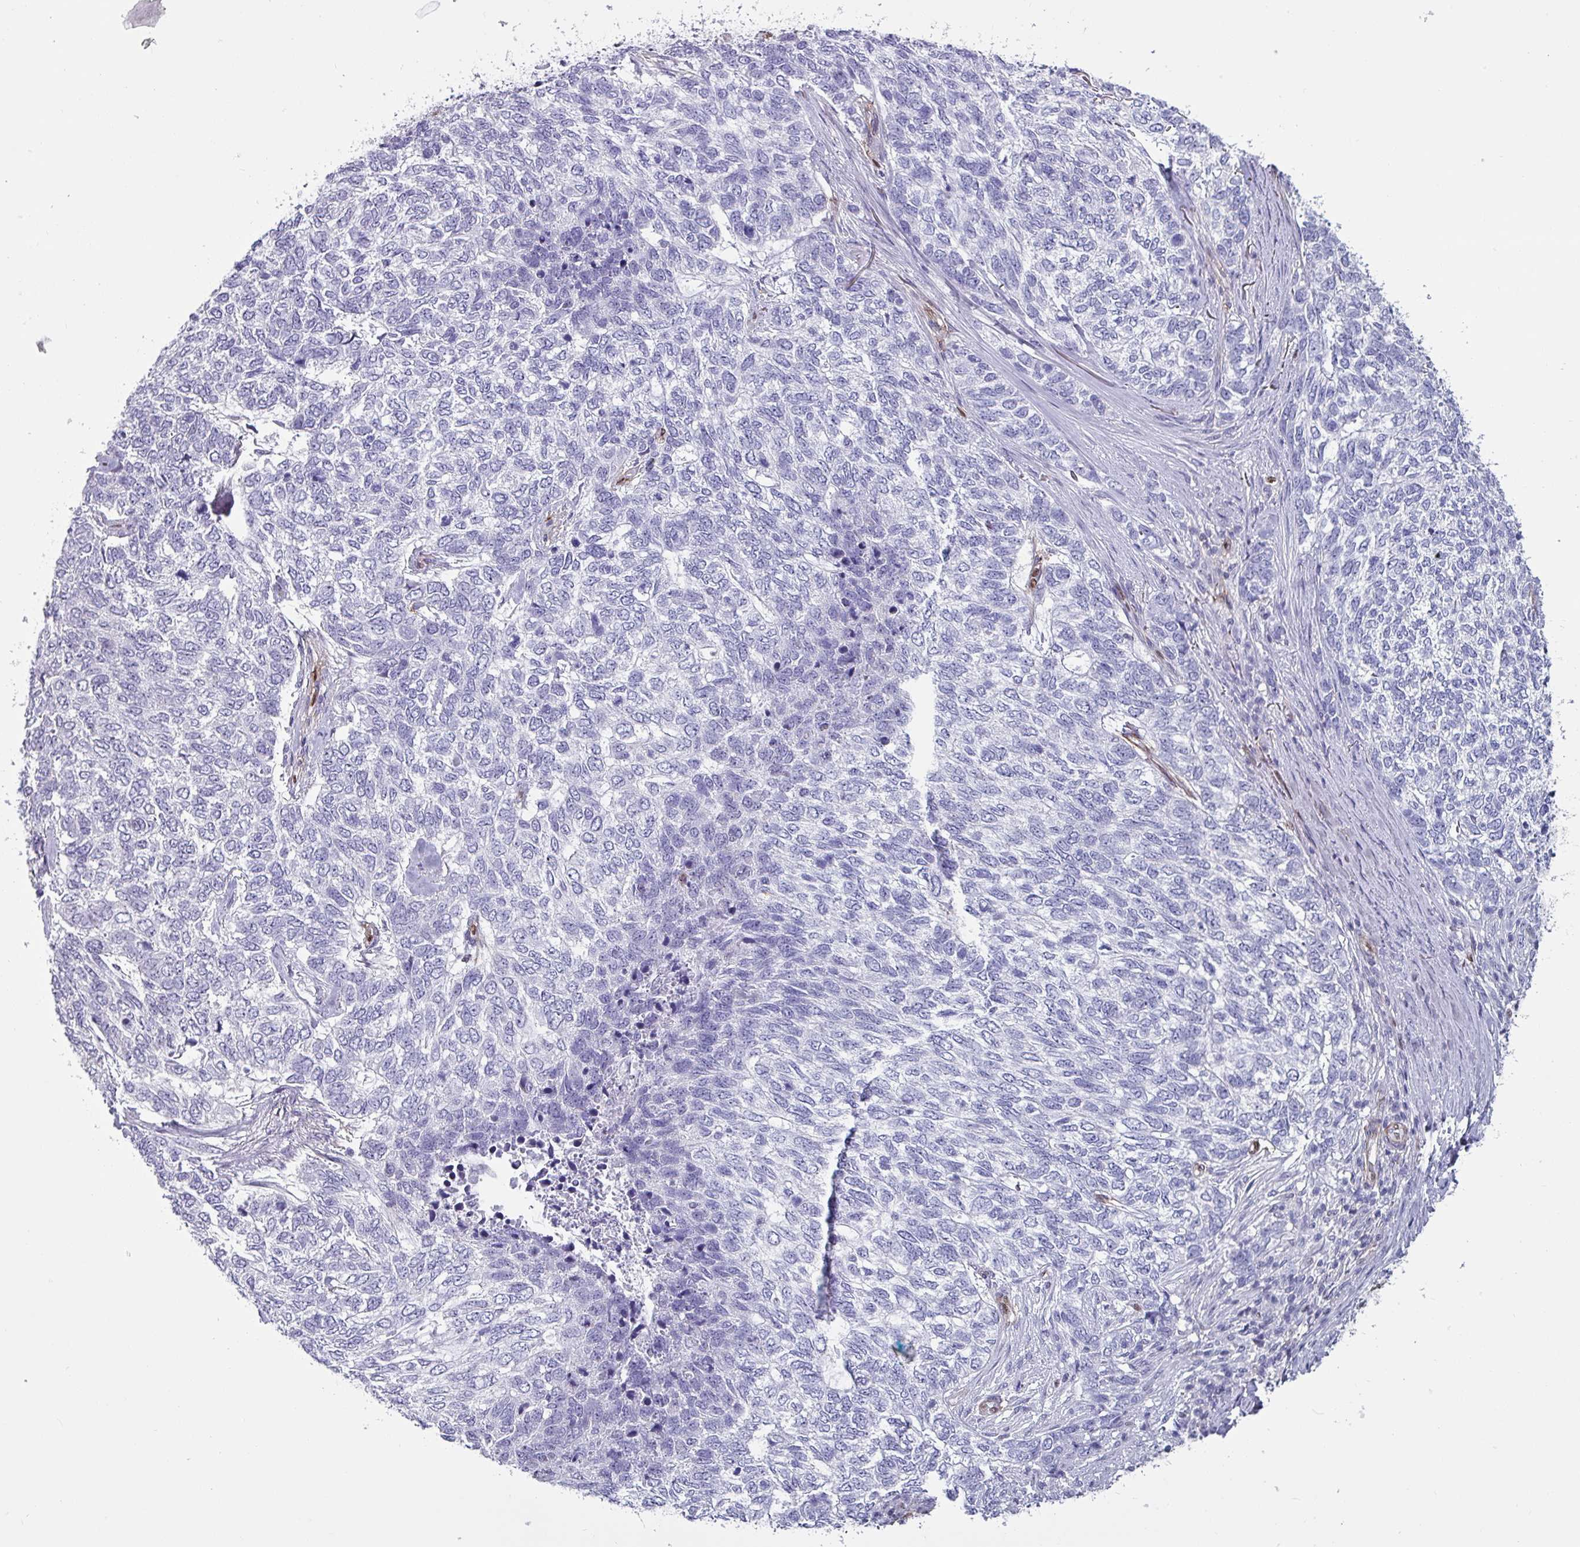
{"staining": {"intensity": "negative", "quantity": "none", "location": "none"}, "tissue": "skin cancer", "cell_type": "Tumor cells", "image_type": "cancer", "snomed": [{"axis": "morphology", "description": "Basal cell carcinoma"}, {"axis": "topography", "description": "Skin"}], "caption": "The image reveals no staining of tumor cells in basal cell carcinoma (skin).", "gene": "ZNF816-ZNF321P", "patient": {"sex": "female", "age": 65}}